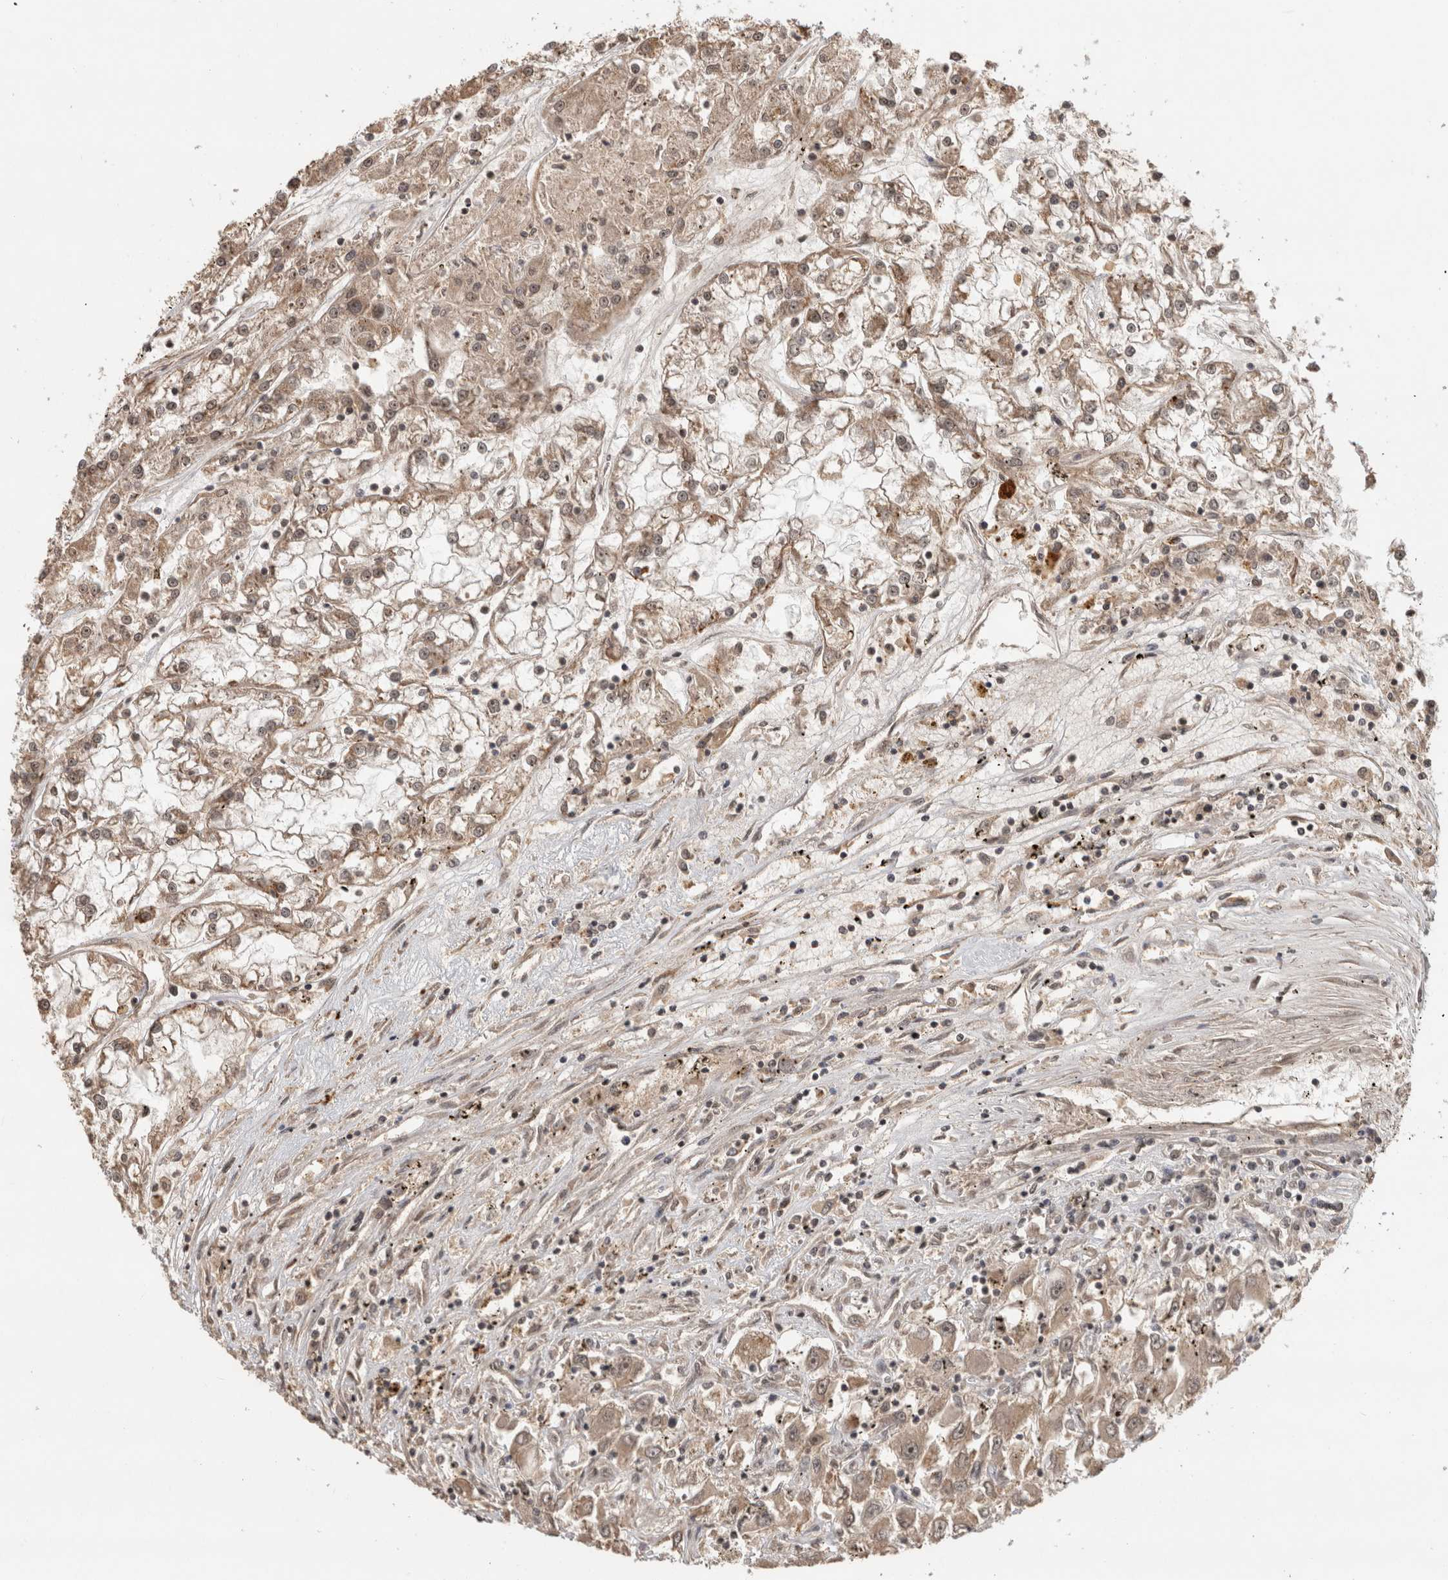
{"staining": {"intensity": "weak", "quantity": ">75%", "location": "cytoplasmic/membranous"}, "tissue": "renal cancer", "cell_type": "Tumor cells", "image_type": "cancer", "snomed": [{"axis": "morphology", "description": "Adenocarcinoma, NOS"}, {"axis": "topography", "description": "Kidney"}], "caption": "Weak cytoplasmic/membranous positivity is seen in approximately >75% of tumor cells in adenocarcinoma (renal).", "gene": "PITPNC1", "patient": {"sex": "female", "age": 52}}